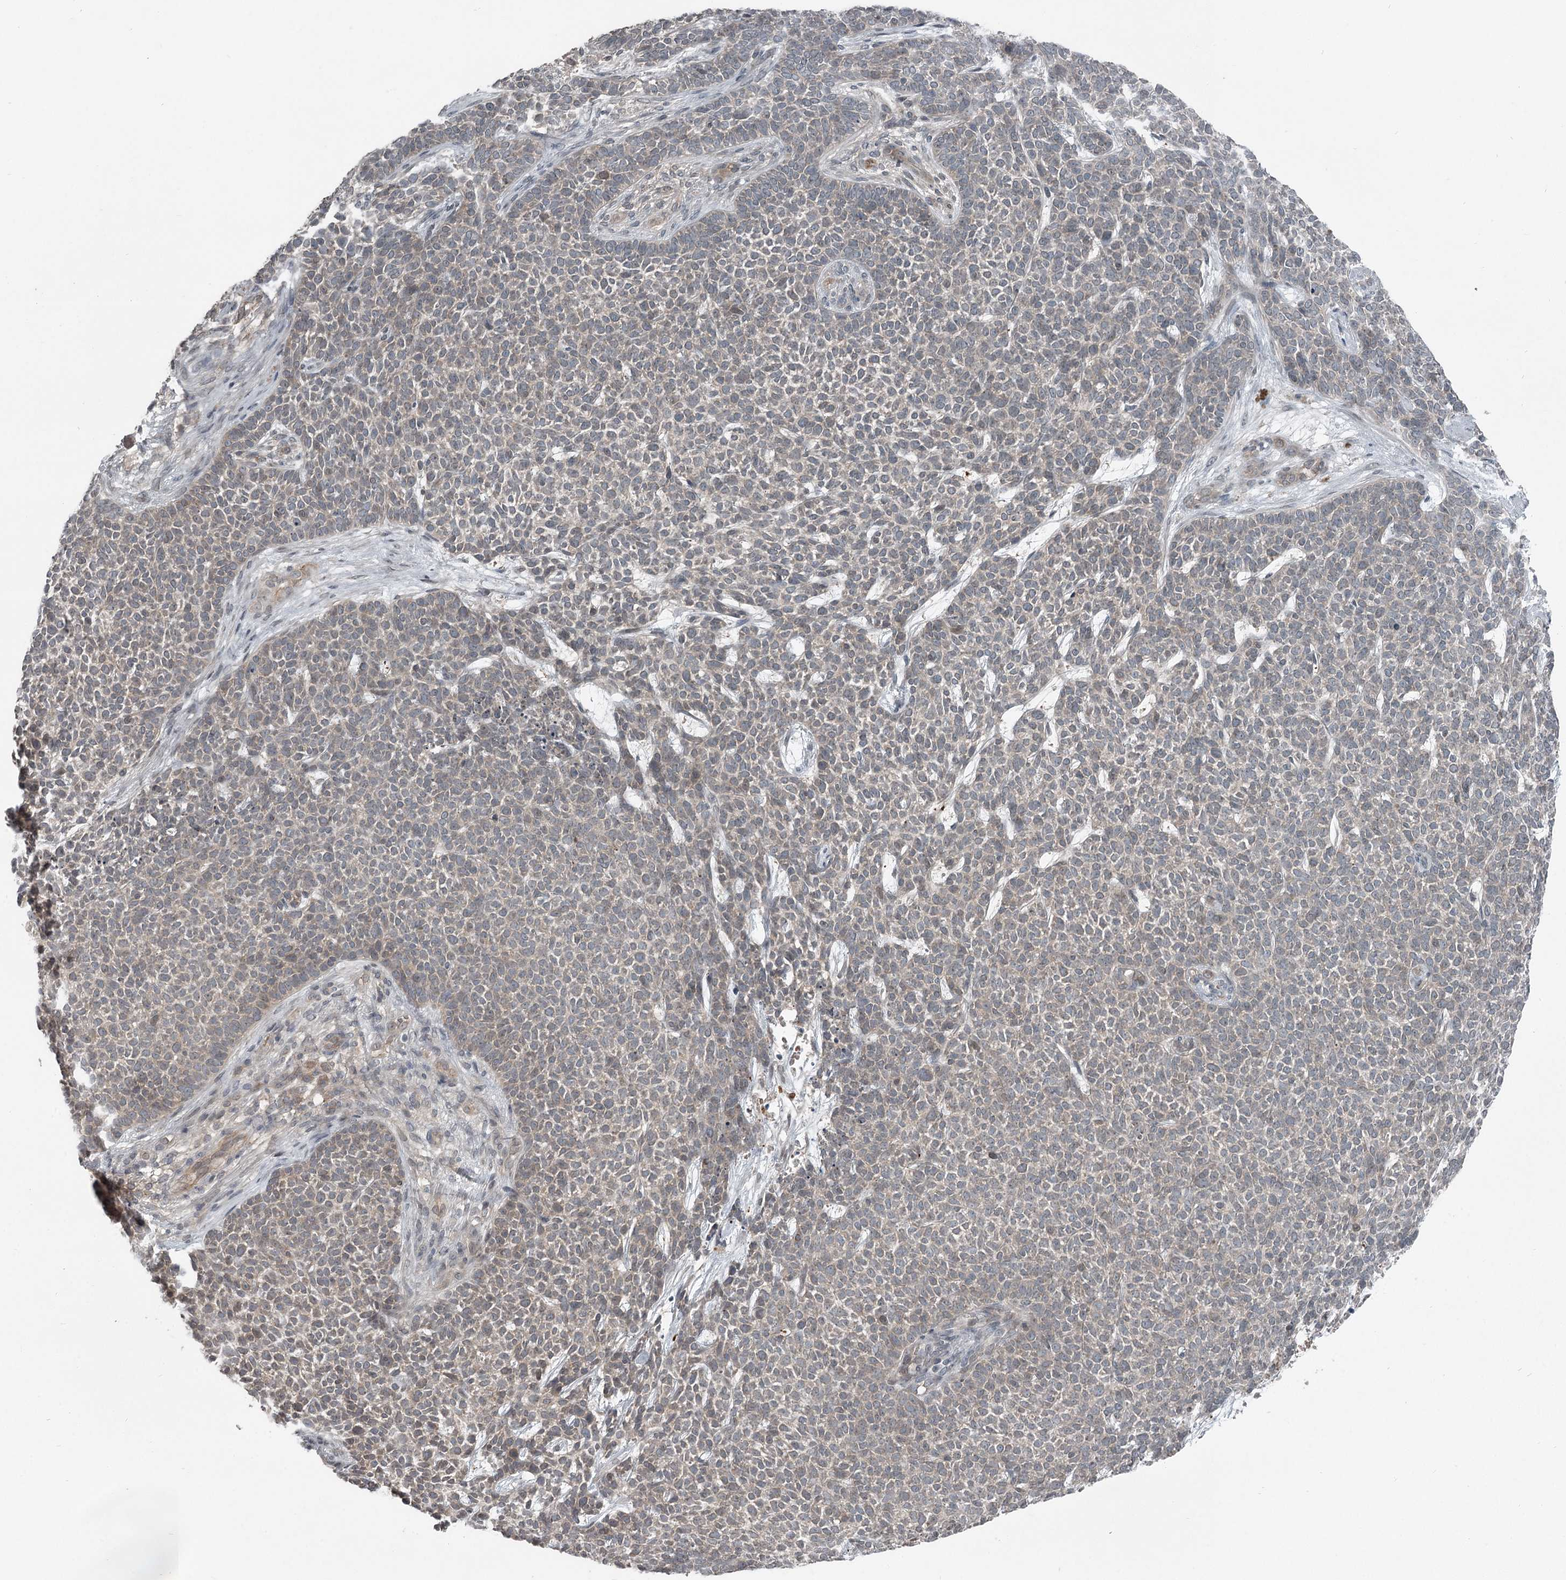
{"staining": {"intensity": "negative", "quantity": "none", "location": "none"}, "tissue": "skin cancer", "cell_type": "Tumor cells", "image_type": "cancer", "snomed": [{"axis": "morphology", "description": "Basal cell carcinoma"}, {"axis": "topography", "description": "Skin"}], "caption": "This image is of skin basal cell carcinoma stained with immunohistochemistry to label a protein in brown with the nuclei are counter-stained blue. There is no expression in tumor cells.", "gene": "SLC39A8", "patient": {"sex": "female", "age": 84}}